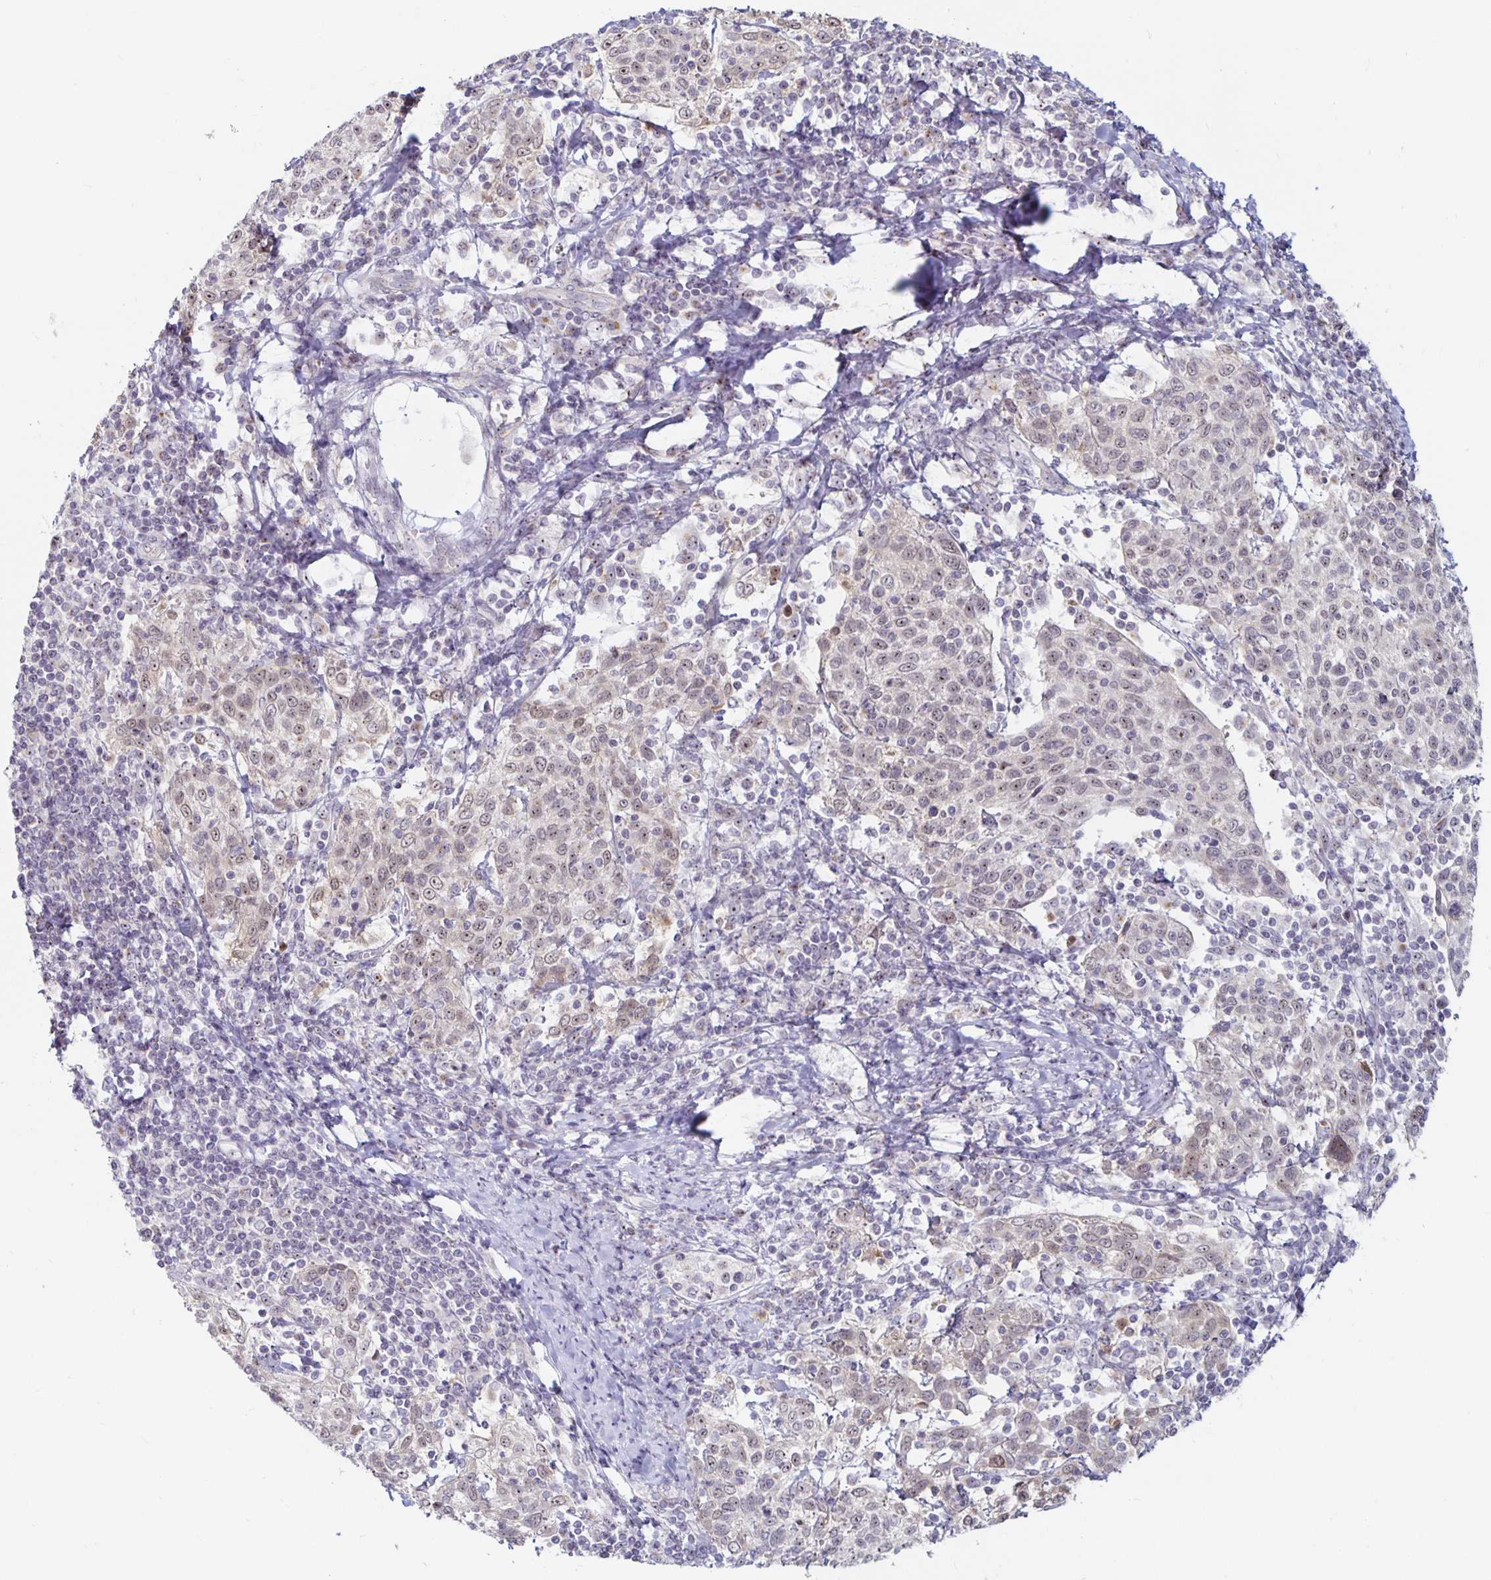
{"staining": {"intensity": "weak", "quantity": ">75%", "location": "nuclear"}, "tissue": "cervical cancer", "cell_type": "Tumor cells", "image_type": "cancer", "snomed": [{"axis": "morphology", "description": "Squamous cell carcinoma, NOS"}, {"axis": "topography", "description": "Cervix"}], "caption": "The micrograph shows immunohistochemical staining of cervical squamous cell carcinoma. There is weak nuclear positivity is present in about >75% of tumor cells.", "gene": "NUP85", "patient": {"sex": "female", "age": 61}}